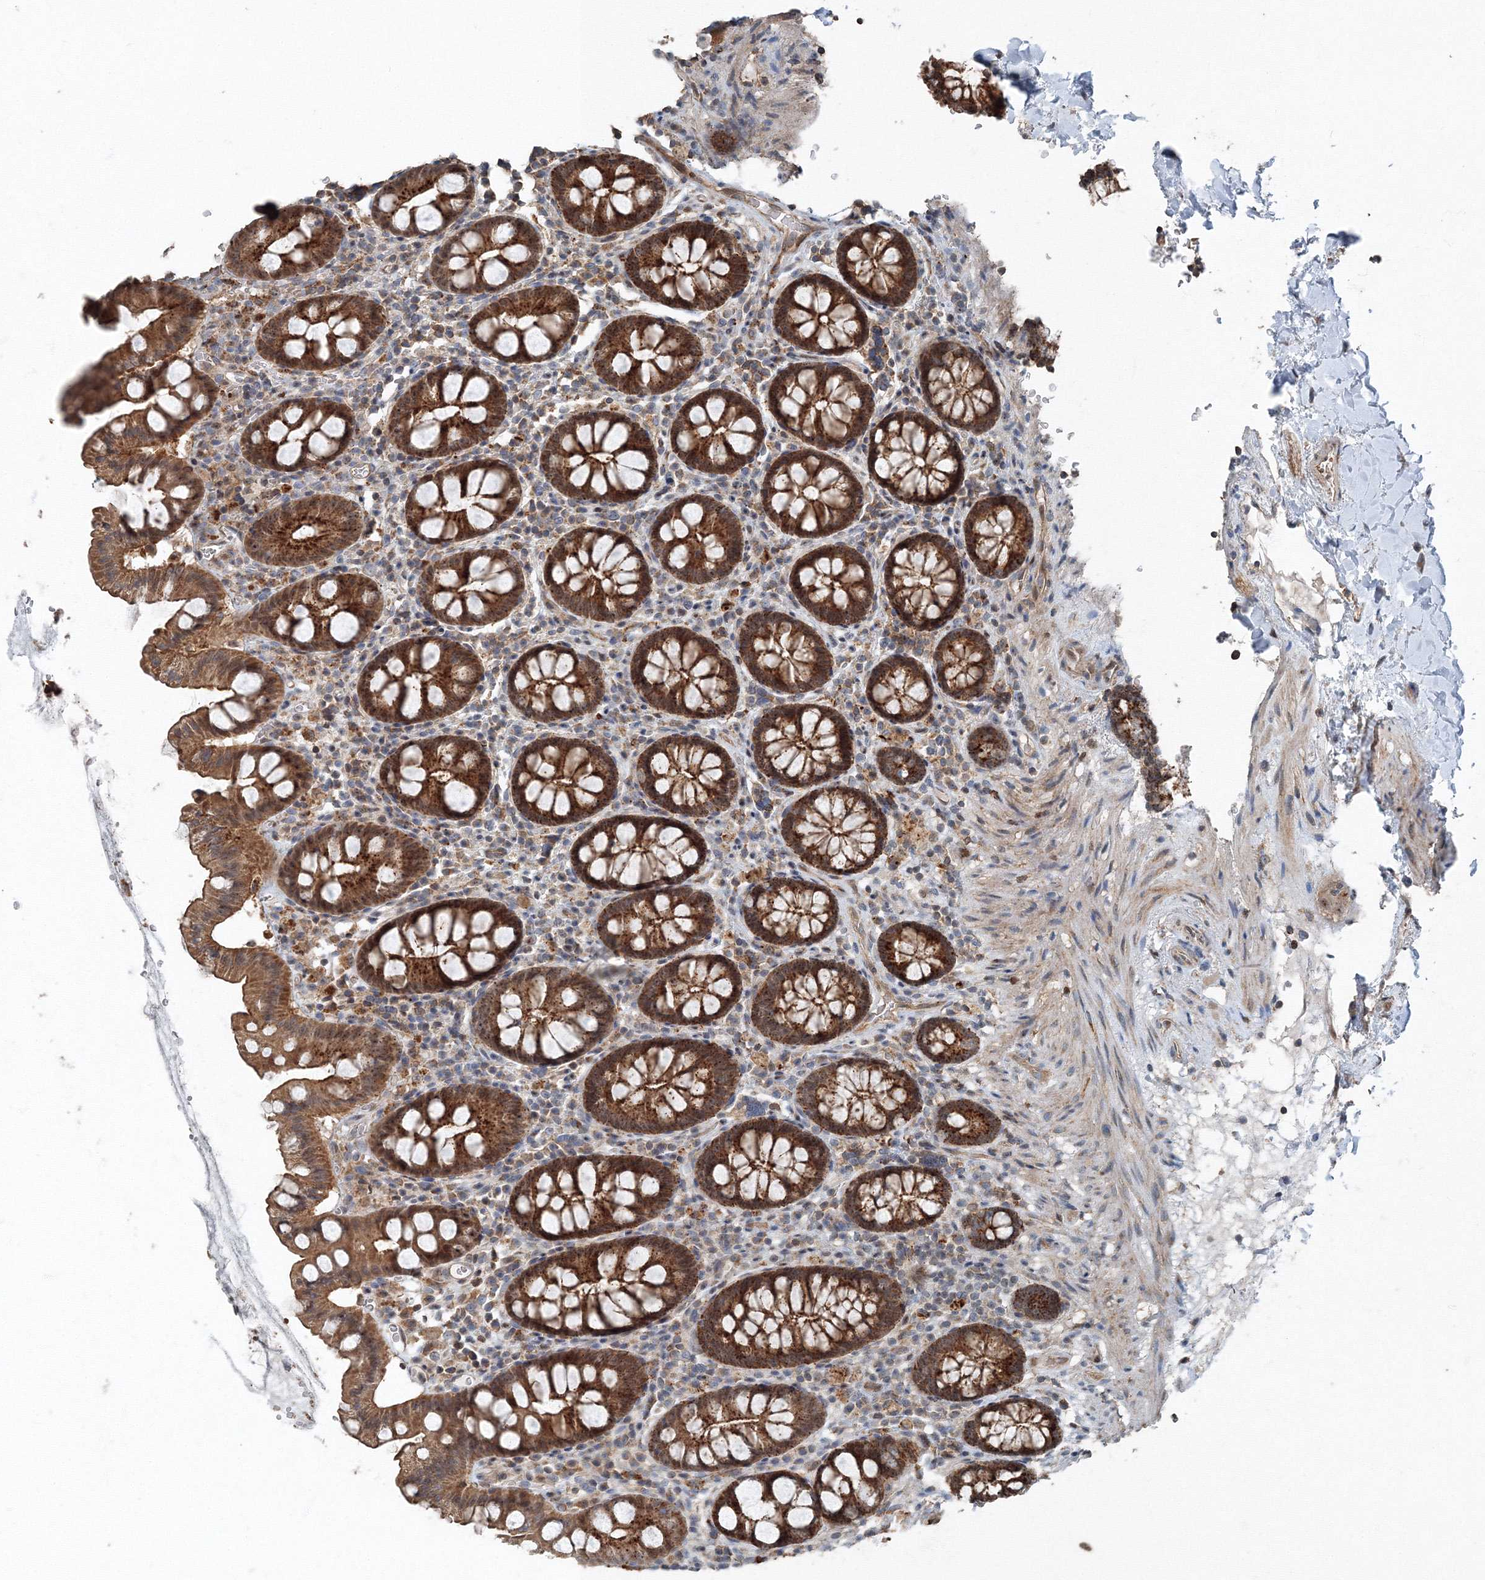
{"staining": {"intensity": "weak", "quantity": ">75%", "location": "cytoplasmic/membranous"}, "tissue": "colon", "cell_type": "Endothelial cells", "image_type": "normal", "snomed": [{"axis": "morphology", "description": "Normal tissue, NOS"}, {"axis": "topography", "description": "Colon"}], "caption": "Human colon stained with a brown dye demonstrates weak cytoplasmic/membranous positive positivity in approximately >75% of endothelial cells.", "gene": "AASDH", "patient": {"sex": "female", "age": 79}}